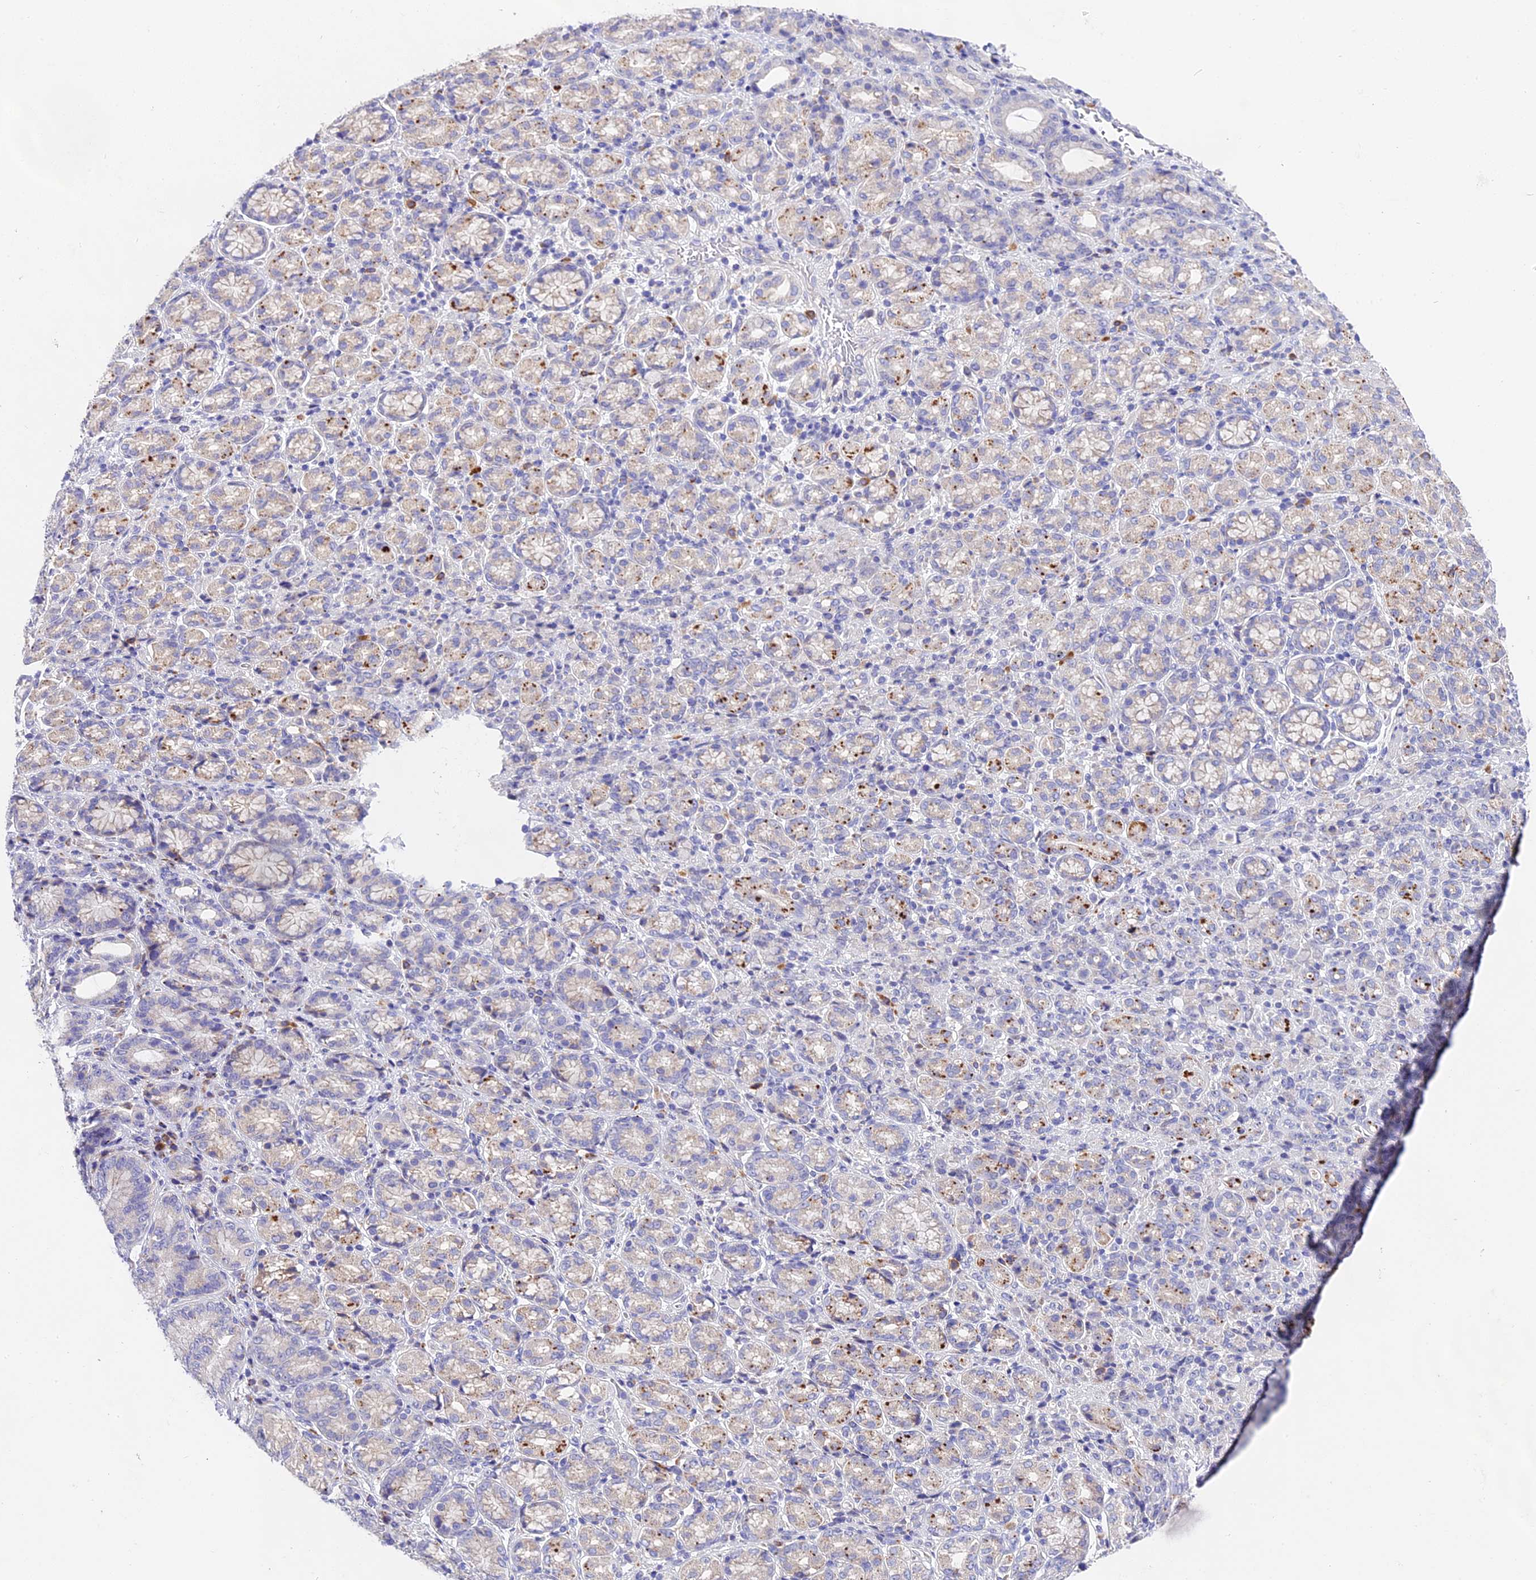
{"staining": {"intensity": "moderate", "quantity": "<25%", "location": "cytoplasmic/membranous"}, "tissue": "stomach cancer", "cell_type": "Tumor cells", "image_type": "cancer", "snomed": [{"axis": "morphology", "description": "Adenocarcinoma, NOS"}, {"axis": "topography", "description": "Stomach"}], "caption": "Protein expression analysis of human adenocarcinoma (stomach) reveals moderate cytoplasmic/membranous expression in approximately <25% of tumor cells. (DAB (3,3'-diaminobenzidine) IHC, brown staining for protein, blue staining for nuclei).", "gene": "LYPD6", "patient": {"sex": "female", "age": 79}}